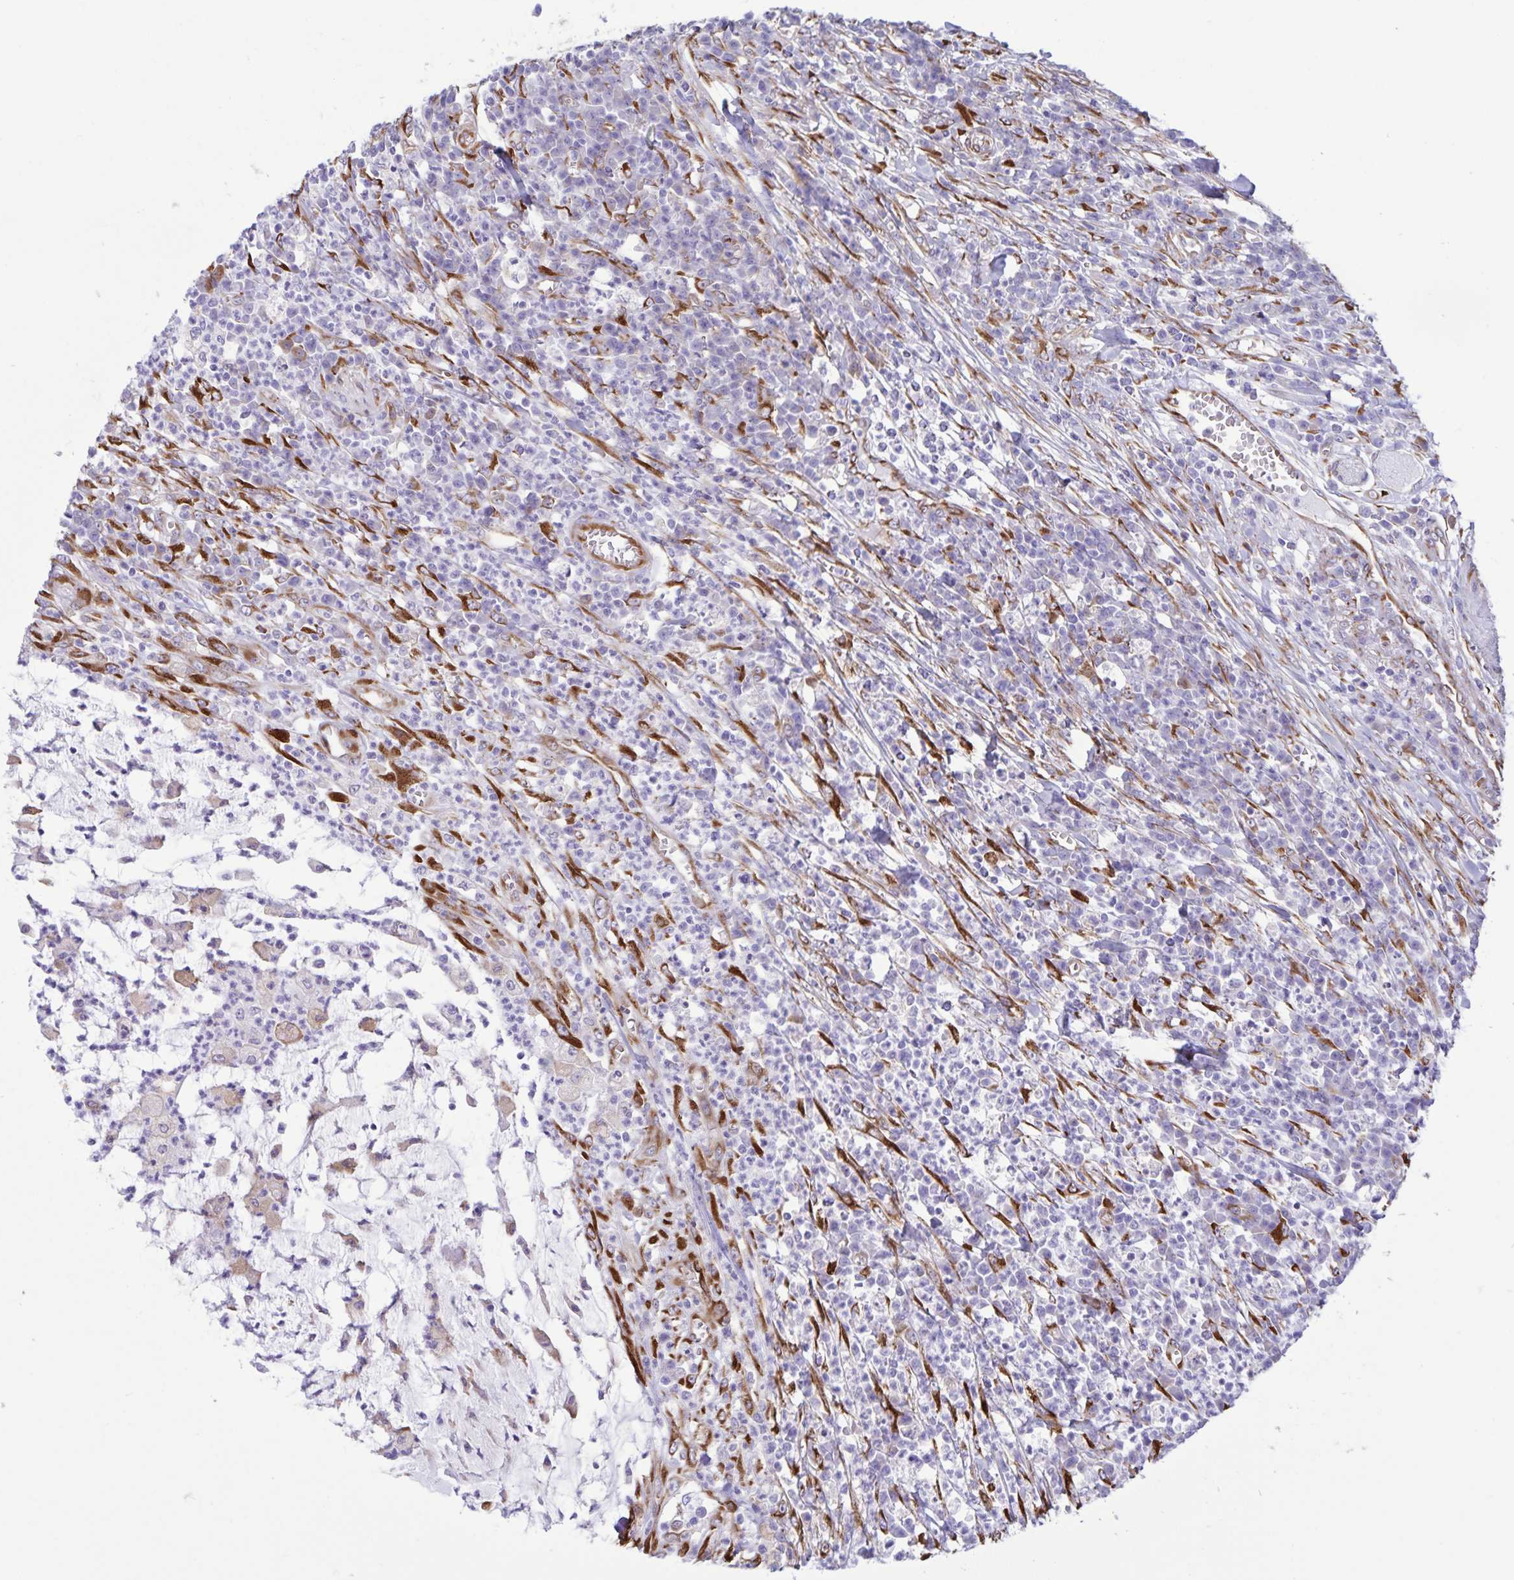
{"staining": {"intensity": "negative", "quantity": "none", "location": "none"}, "tissue": "colorectal cancer", "cell_type": "Tumor cells", "image_type": "cancer", "snomed": [{"axis": "morphology", "description": "Adenocarcinoma, NOS"}, {"axis": "topography", "description": "Colon"}], "caption": "Human colorectal cancer stained for a protein using immunohistochemistry exhibits no positivity in tumor cells.", "gene": "RCN1", "patient": {"sex": "male", "age": 65}}